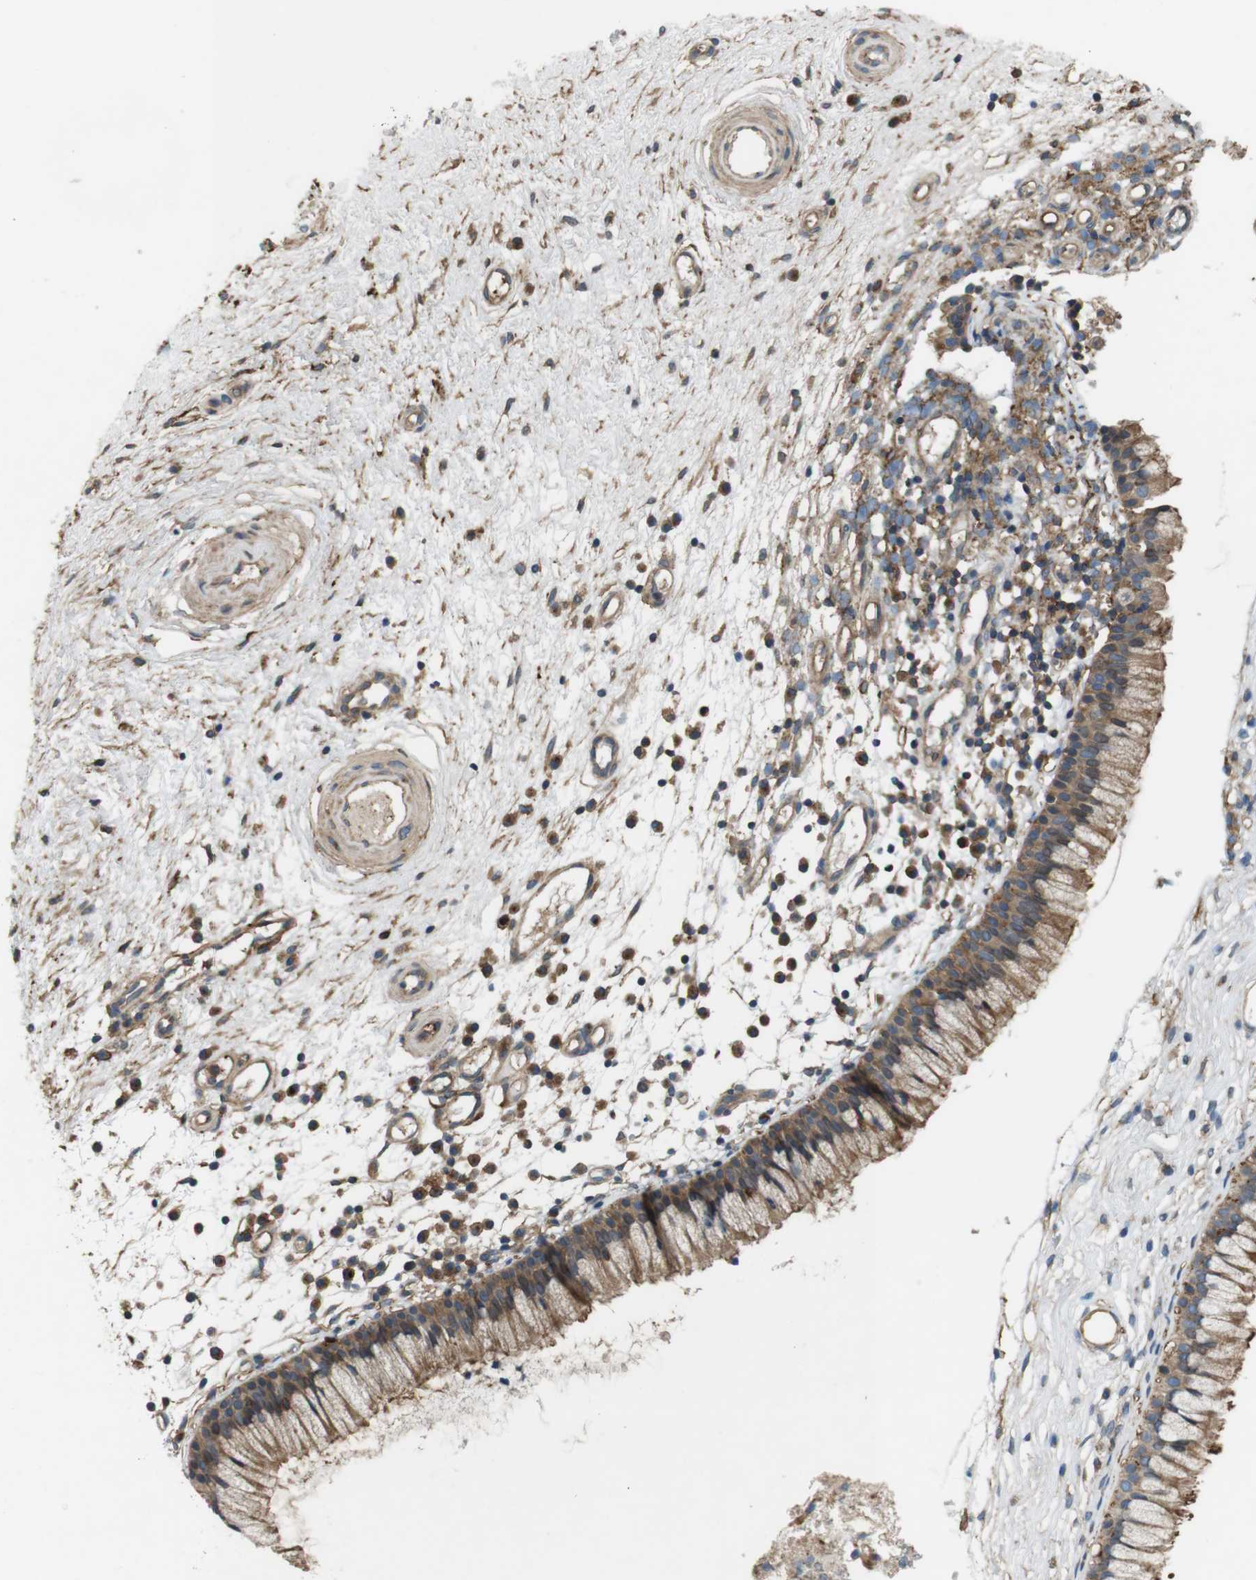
{"staining": {"intensity": "moderate", "quantity": ">75%", "location": "cytoplasmic/membranous"}, "tissue": "nasopharynx", "cell_type": "Respiratory epithelial cells", "image_type": "normal", "snomed": [{"axis": "morphology", "description": "Normal tissue, NOS"}, {"axis": "topography", "description": "Nasopharynx"}], "caption": "Protein expression analysis of unremarkable nasopharynx reveals moderate cytoplasmic/membranous staining in approximately >75% of respiratory epithelial cells. (brown staining indicates protein expression, while blue staining denotes nuclei).", "gene": "DDAH2", "patient": {"sex": "male", "age": 21}}